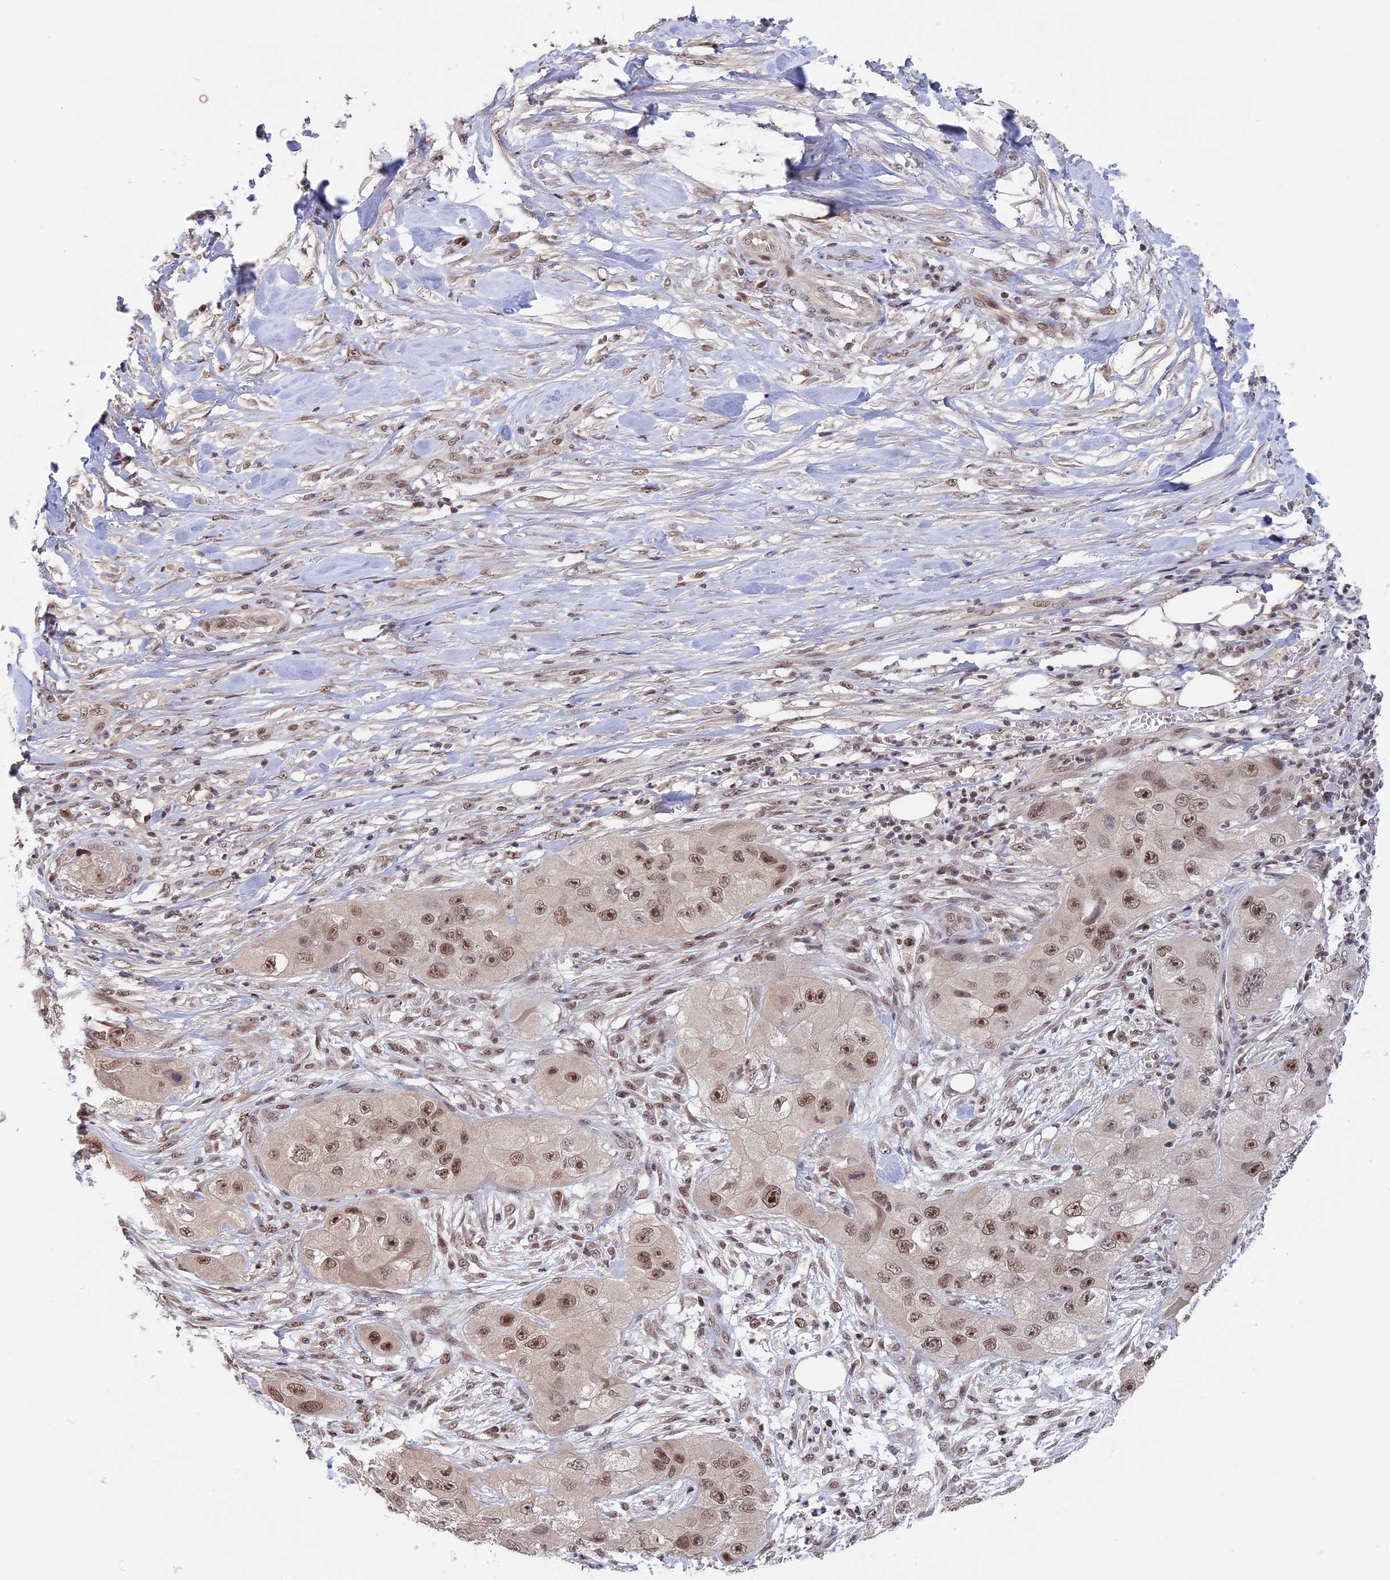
{"staining": {"intensity": "moderate", "quantity": ">75%", "location": "nuclear"}, "tissue": "skin cancer", "cell_type": "Tumor cells", "image_type": "cancer", "snomed": [{"axis": "morphology", "description": "Squamous cell carcinoma, NOS"}, {"axis": "topography", "description": "Skin"}, {"axis": "topography", "description": "Subcutis"}], "caption": "Tumor cells exhibit moderate nuclear expression in about >75% of cells in skin squamous cell carcinoma.", "gene": "RFC5", "patient": {"sex": "male", "age": 73}}